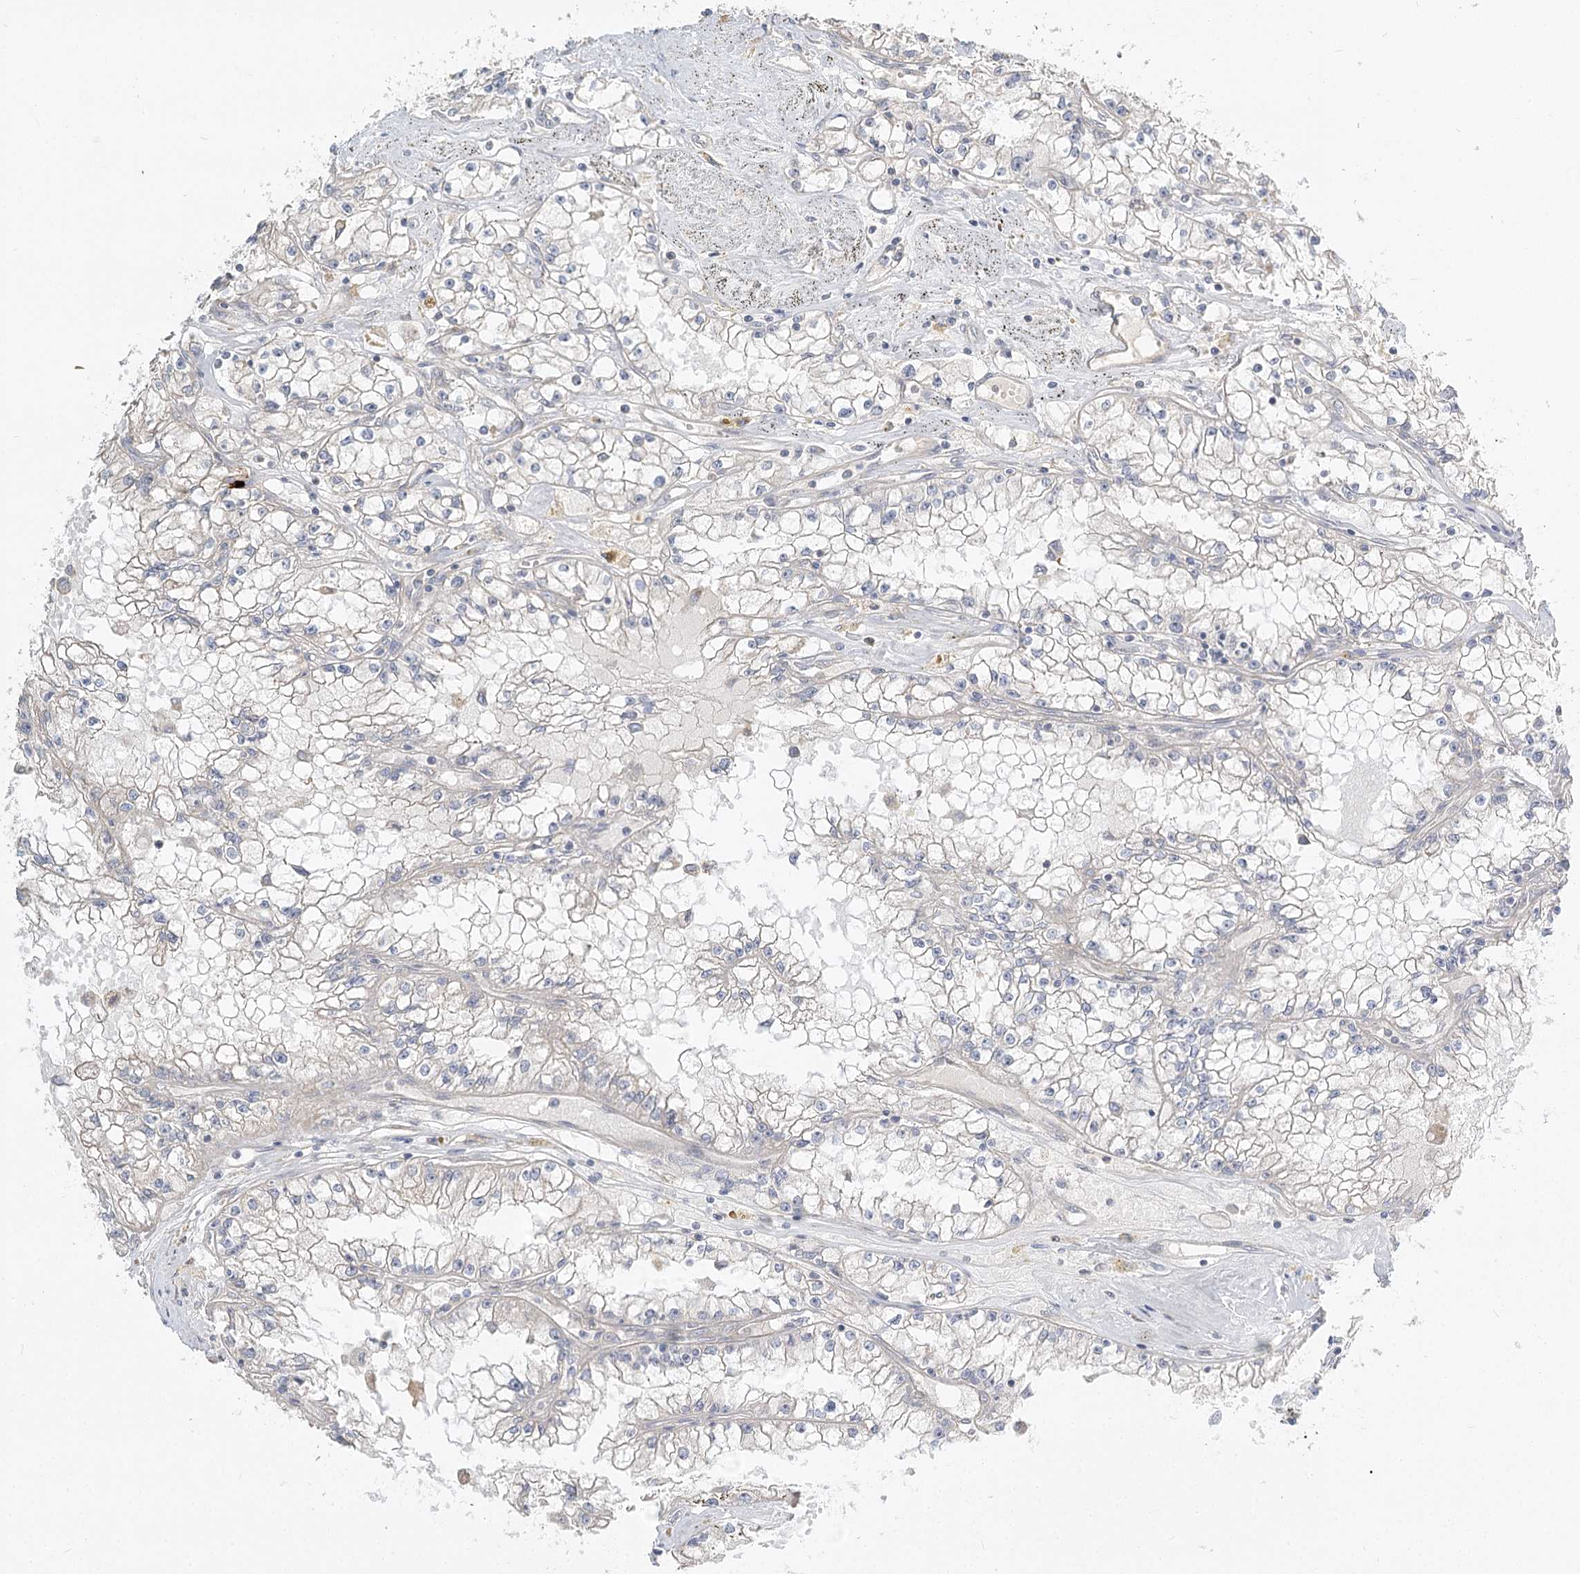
{"staining": {"intensity": "negative", "quantity": "none", "location": "none"}, "tissue": "renal cancer", "cell_type": "Tumor cells", "image_type": "cancer", "snomed": [{"axis": "morphology", "description": "Adenocarcinoma, NOS"}, {"axis": "topography", "description": "Kidney"}], "caption": "Image shows no protein positivity in tumor cells of renal adenocarcinoma tissue. (Stains: DAB (3,3'-diaminobenzidine) immunohistochemistry (IHC) with hematoxylin counter stain, Microscopy: brightfield microscopy at high magnification).", "gene": "GUCY2C", "patient": {"sex": "male", "age": 56}}